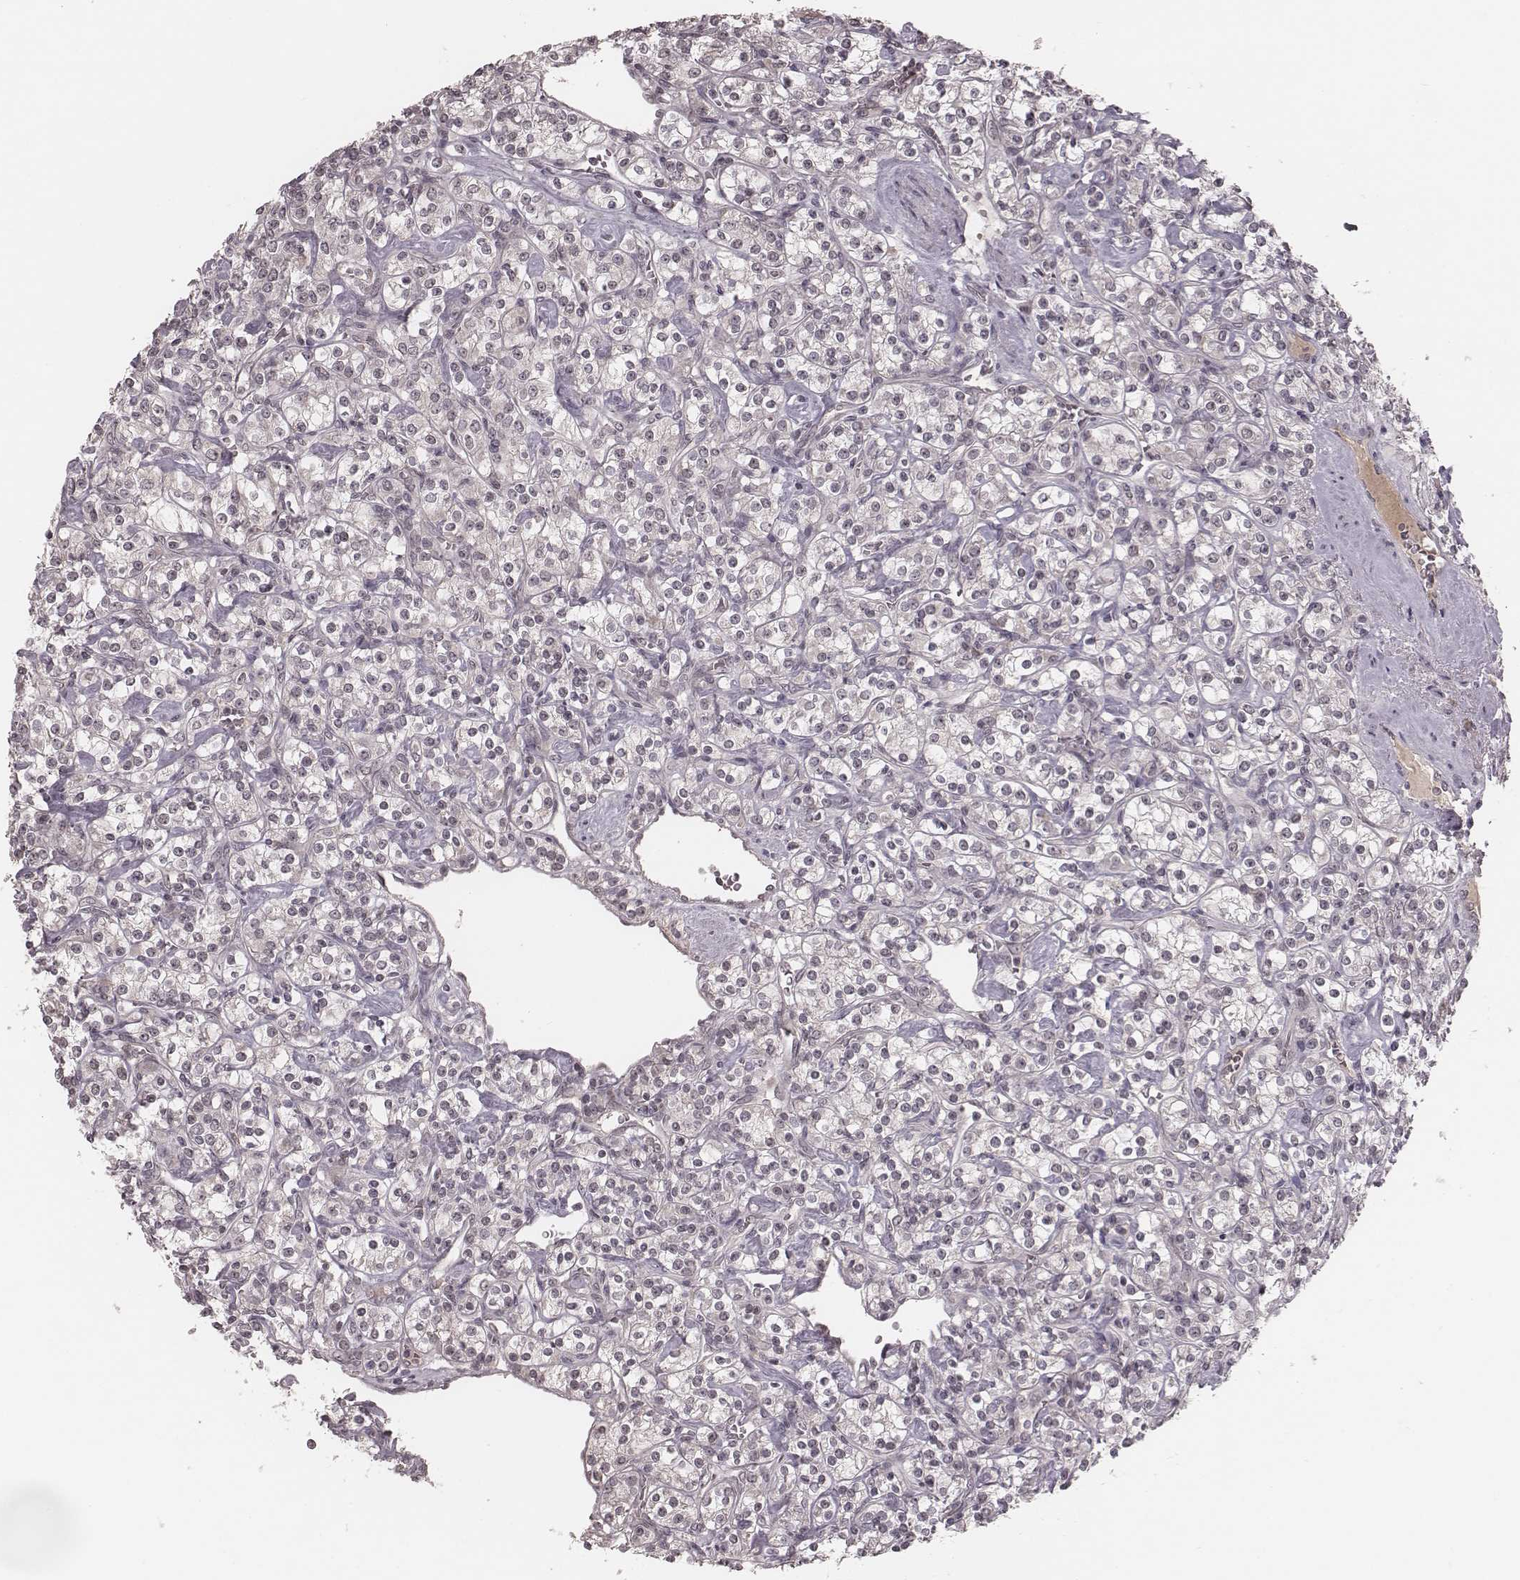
{"staining": {"intensity": "negative", "quantity": "none", "location": "none"}, "tissue": "renal cancer", "cell_type": "Tumor cells", "image_type": "cancer", "snomed": [{"axis": "morphology", "description": "Adenocarcinoma, NOS"}, {"axis": "topography", "description": "Kidney"}], "caption": "Histopathology image shows no significant protein positivity in tumor cells of renal cancer.", "gene": "IL5", "patient": {"sex": "male", "age": 77}}